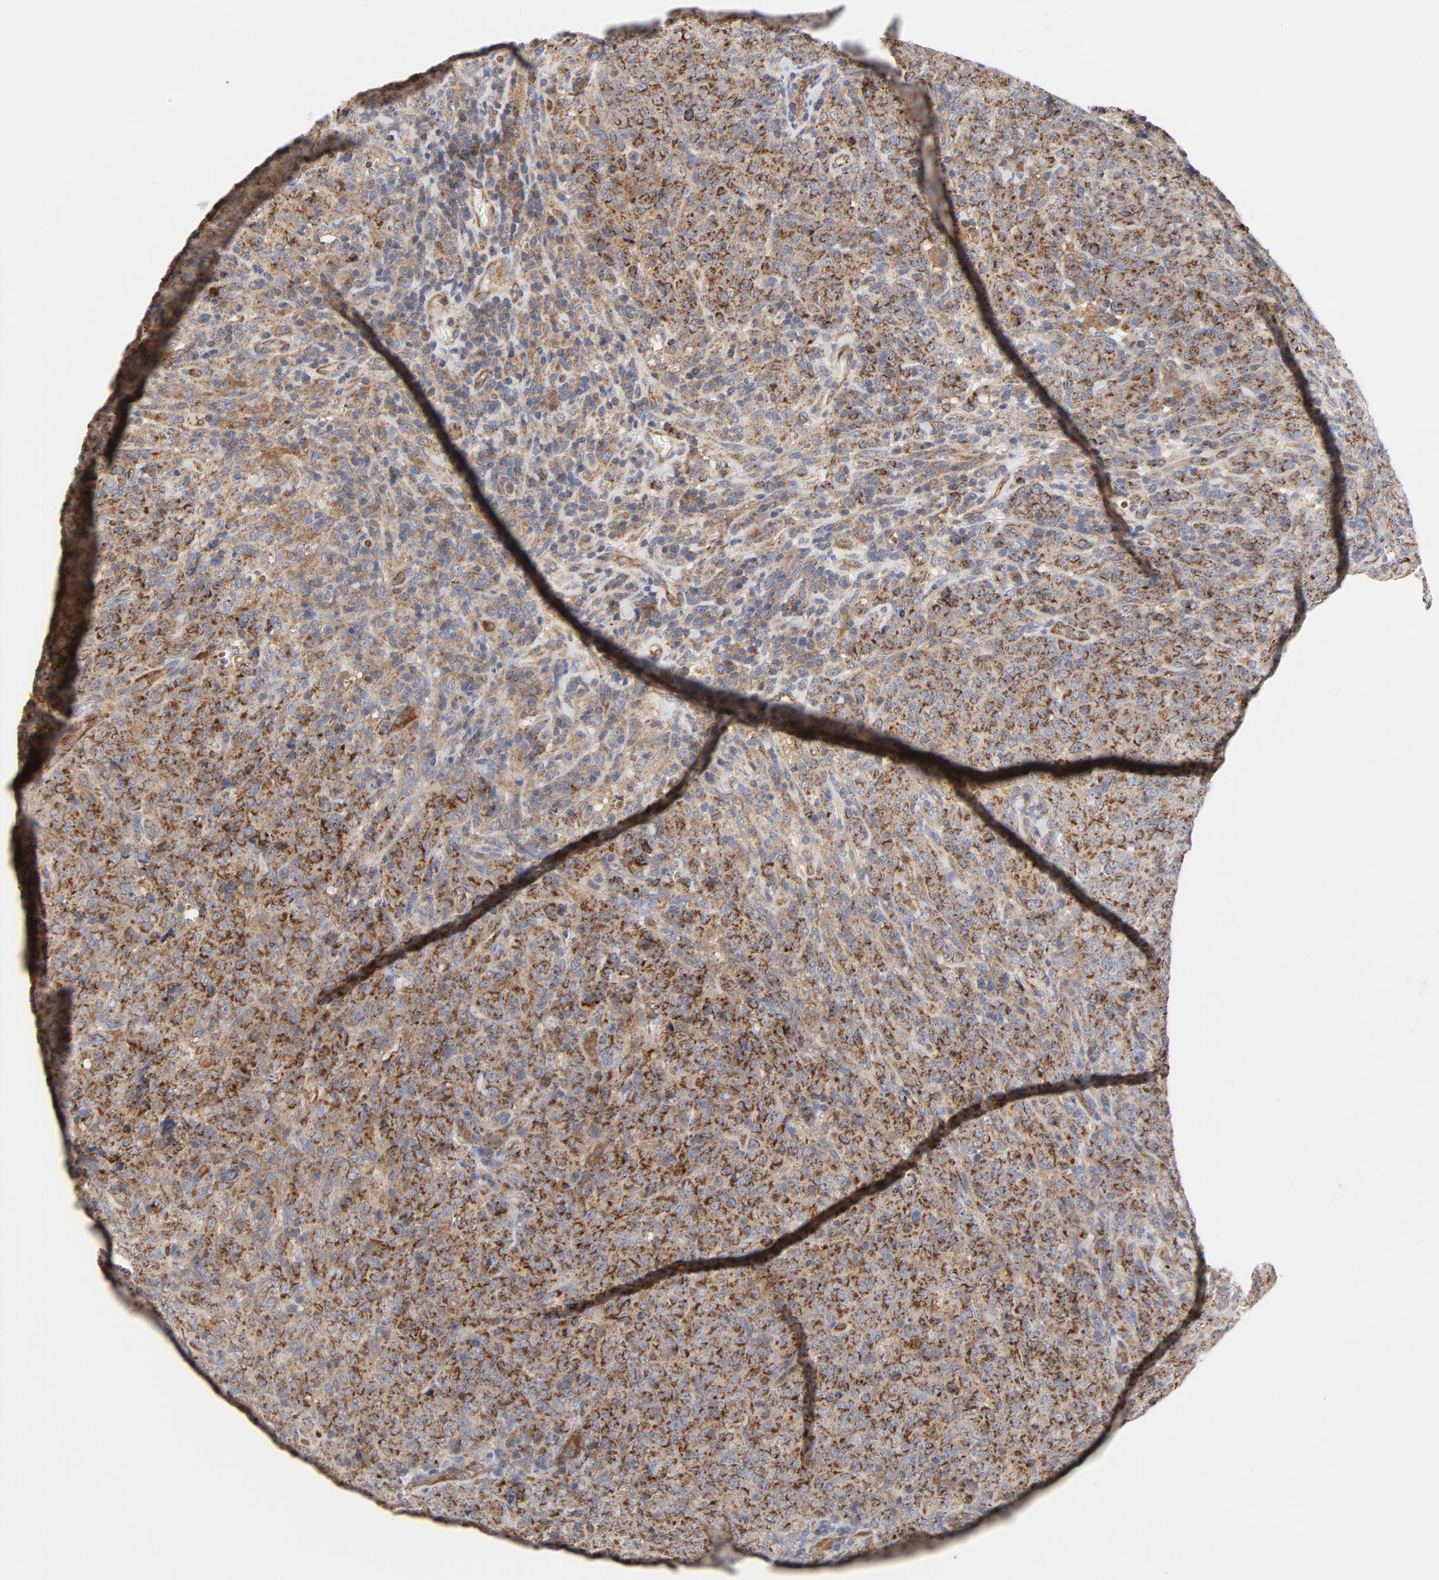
{"staining": {"intensity": "strong", "quantity": ">75%", "location": "cytoplasmic/membranous"}, "tissue": "lymphoma", "cell_type": "Tumor cells", "image_type": "cancer", "snomed": [{"axis": "morphology", "description": "Malignant lymphoma, non-Hodgkin's type, High grade"}, {"axis": "topography", "description": "Tonsil"}], "caption": "The histopathology image displays immunohistochemical staining of lymphoma. There is strong cytoplasmic/membranous expression is present in approximately >75% of tumor cells.", "gene": "RAPGEF4", "patient": {"sex": "female", "age": 36}}